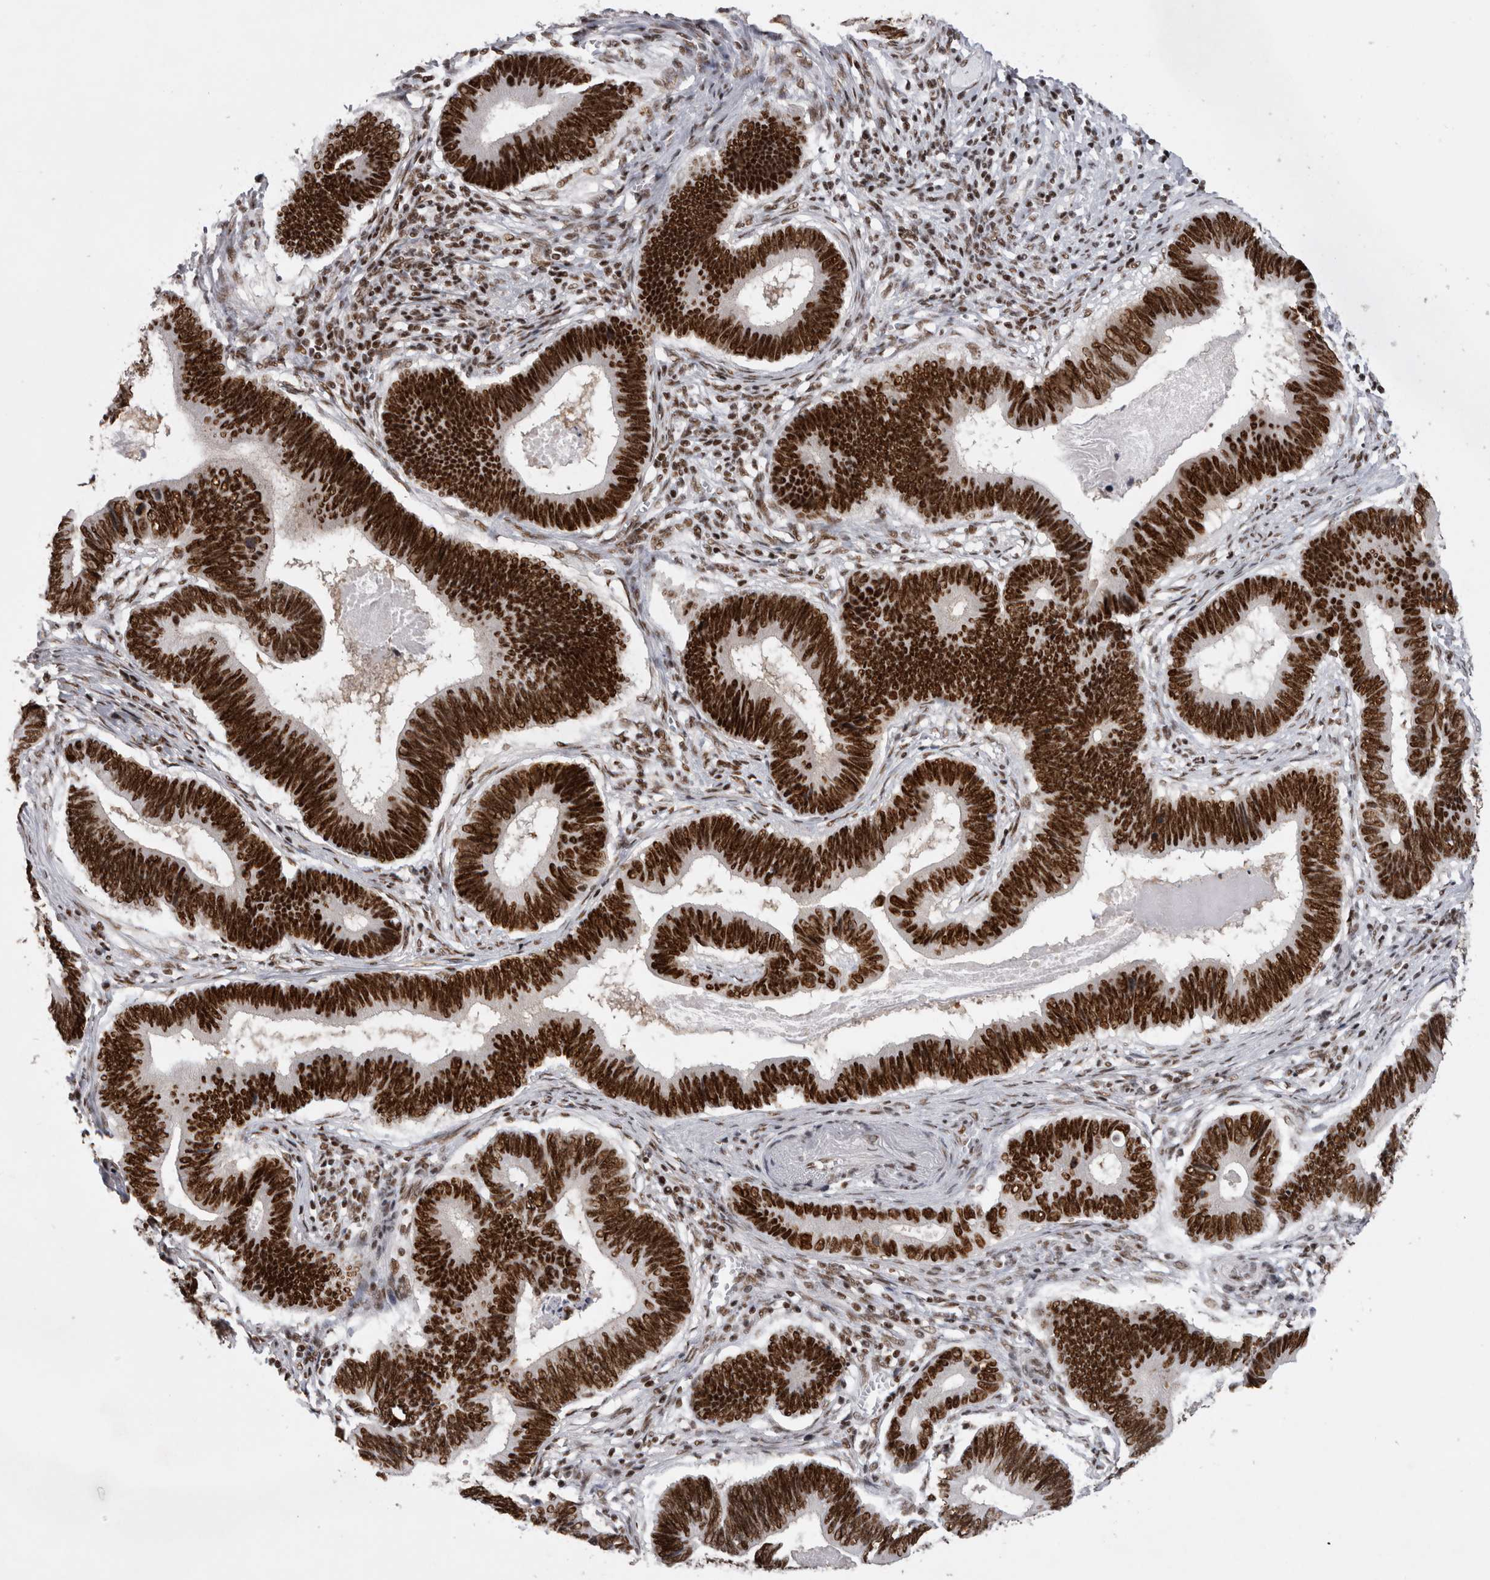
{"staining": {"intensity": "strong", "quantity": ">75%", "location": "nuclear"}, "tissue": "pancreatic cancer", "cell_type": "Tumor cells", "image_type": "cancer", "snomed": [{"axis": "morphology", "description": "Adenocarcinoma, NOS"}, {"axis": "topography", "description": "Pancreas"}], "caption": "DAB immunohistochemical staining of pancreatic cancer reveals strong nuclear protein expression in approximately >75% of tumor cells.", "gene": "CDK11A", "patient": {"sex": "female", "age": 70}}